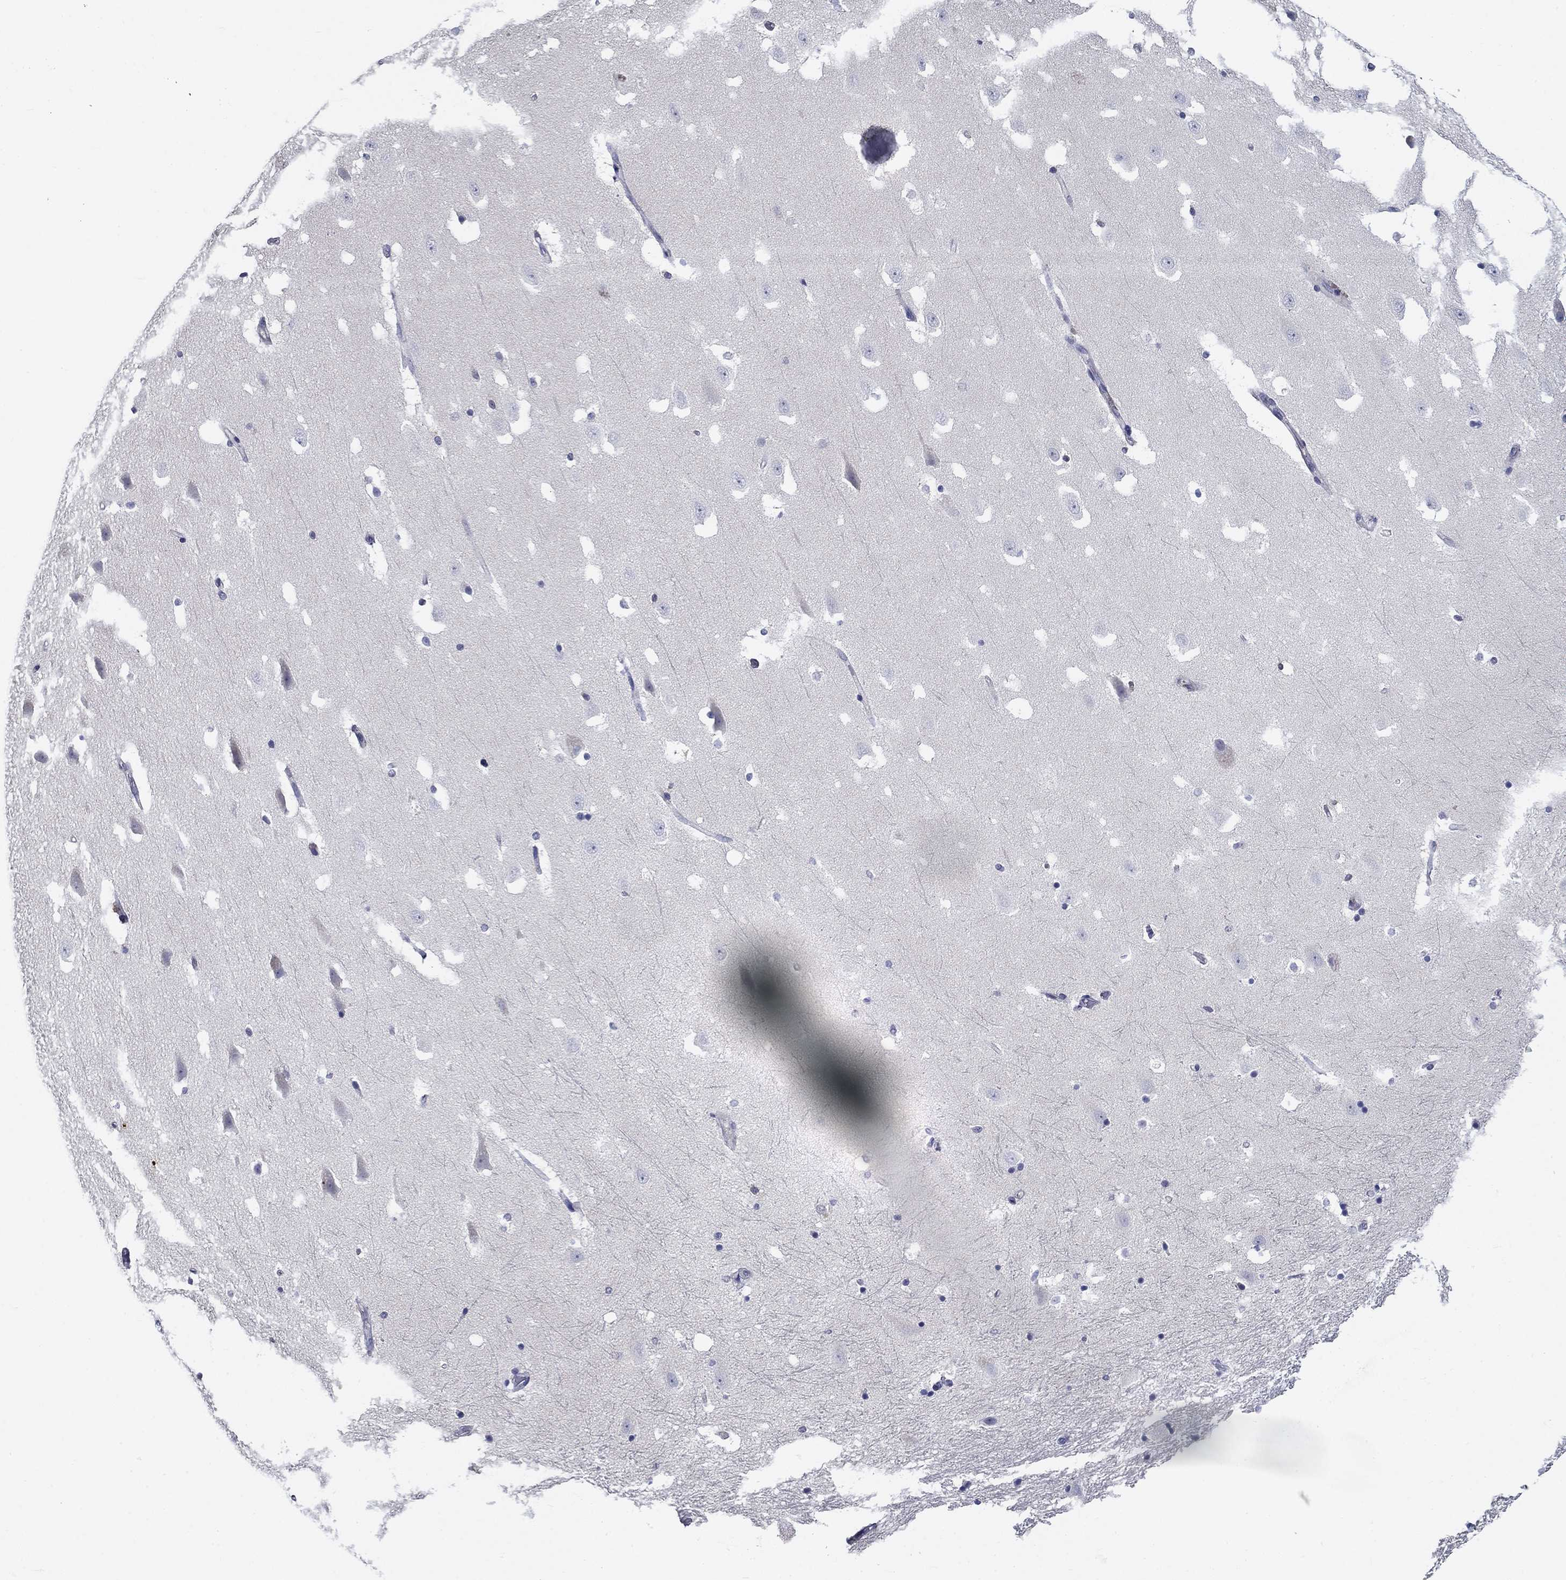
{"staining": {"intensity": "negative", "quantity": "none", "location": "none"}, "tissue": "hippocampus", "cell_type": "Glial cells", "image_type": "normal", "snomed": [{"axis": "morphology", "description": "Normal tissue, NOS"}, {"axis": "topography", "description": "Hippocampus"}], "caption": "High magnification brightfield microscopy of unremarkable hippocampus stained with DAB (brown) and counterstained with hematoxylin (blue): glial cells show no significant staining. The staining is performed using DAB (3,3'-diaminobenzidine) brown chromogen with nuclei counter-stained in using hematoxylin.", "gene": "POU2F2", "patient": {"sex": "male", "age": 49}}